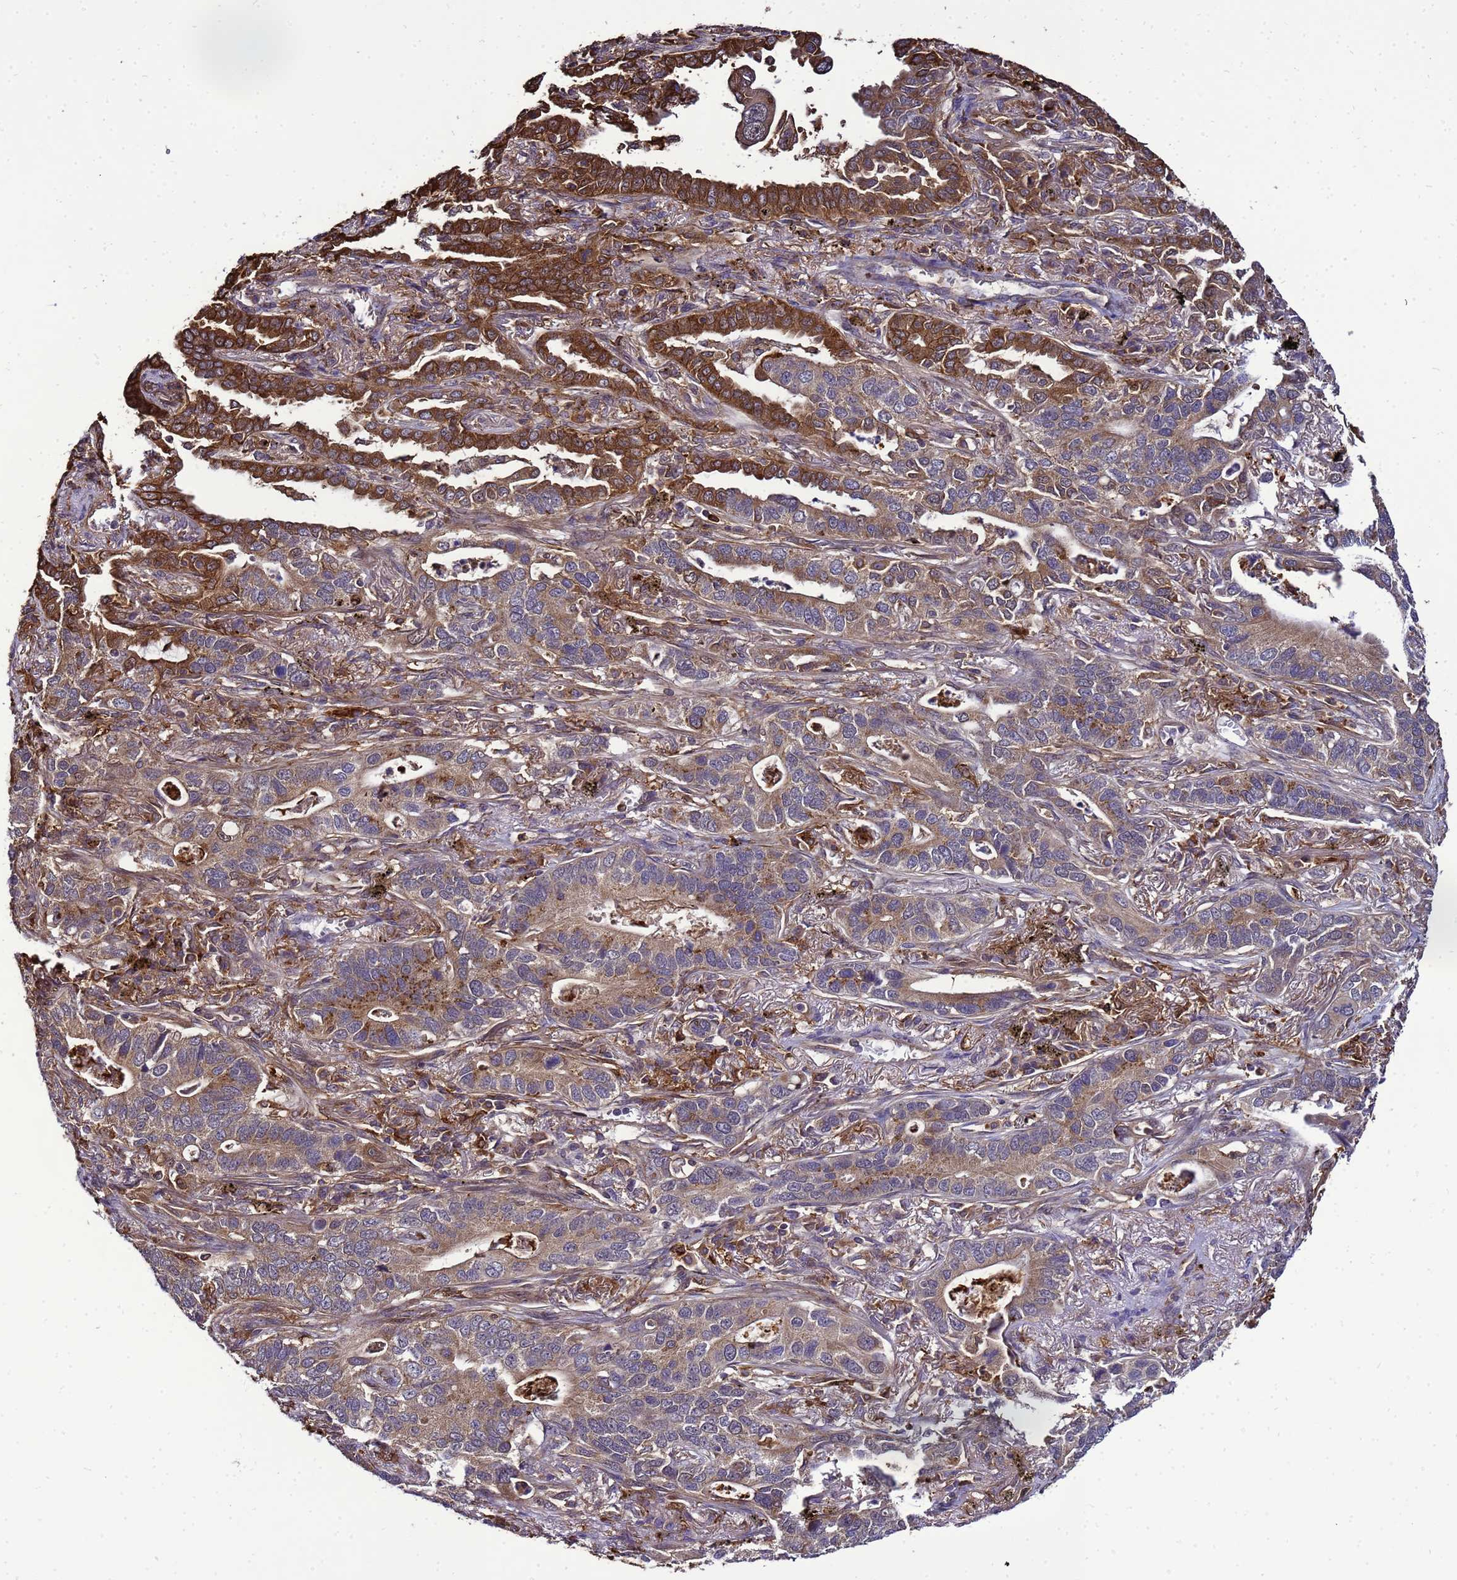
{"staining": {"intensity": "strong", "quantity": ">75%", "location": "cytoplasmic/membranous"}, "tissue": "lung cancer", "cell_type": "Tumor cells", "image_type": "cancer", "snomed": [{"axis": "morphology", "description": "Adenocarcinoma, NOS"}, {"axis": "topography", "description": "Lung"}], "caption": "Lung cancer (adenocarcinoma) stained with a protein marker shows strong staining in tumor cells.", "gene": "TRABD", "patient": {"sex": "male", "age": 67}}